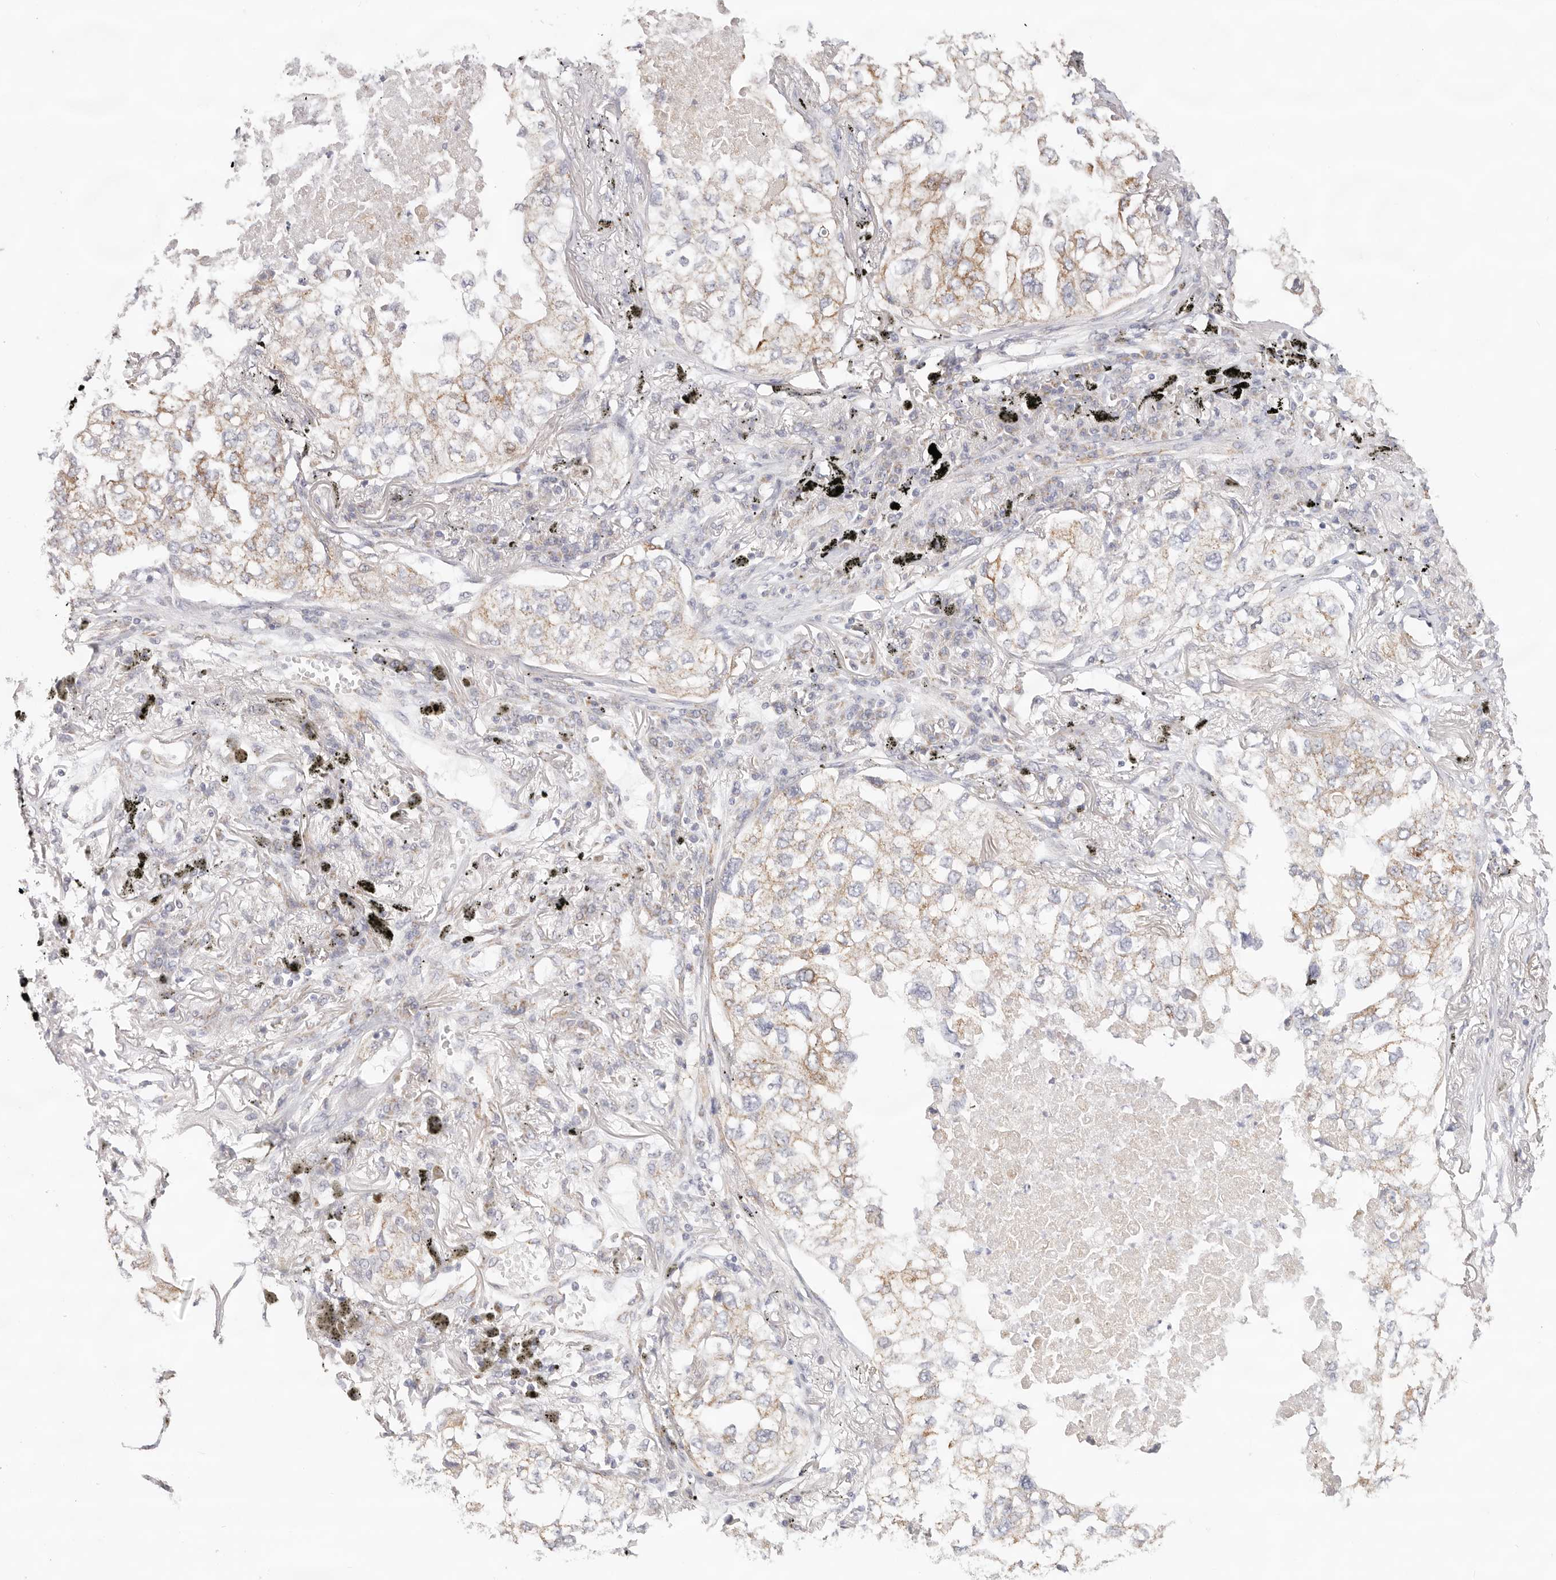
{"staining": {"intensity": "weak", "quantity": ">75%", "location": "cytoplasmic/membranous"}, "tissue": "lung cancer", "cell_type": "Tumor cells", "image_type": "cancer", "snomed": [{"axis": "morphology", "description": "Adenocarcinoma, NOS"}, {"axis": "topography", "description": "Lung"}], "caption": "Protein expression by immunohistochemistry (IHC) displays weak cytoplasmic/membranous positivity in about >75% of tumor cells in lung cancer. The protein of interest is shown in brown color, while the nuclei are stained blue.", "gene": "AFDN", "patient": {"sex": "male", "age": 65}}